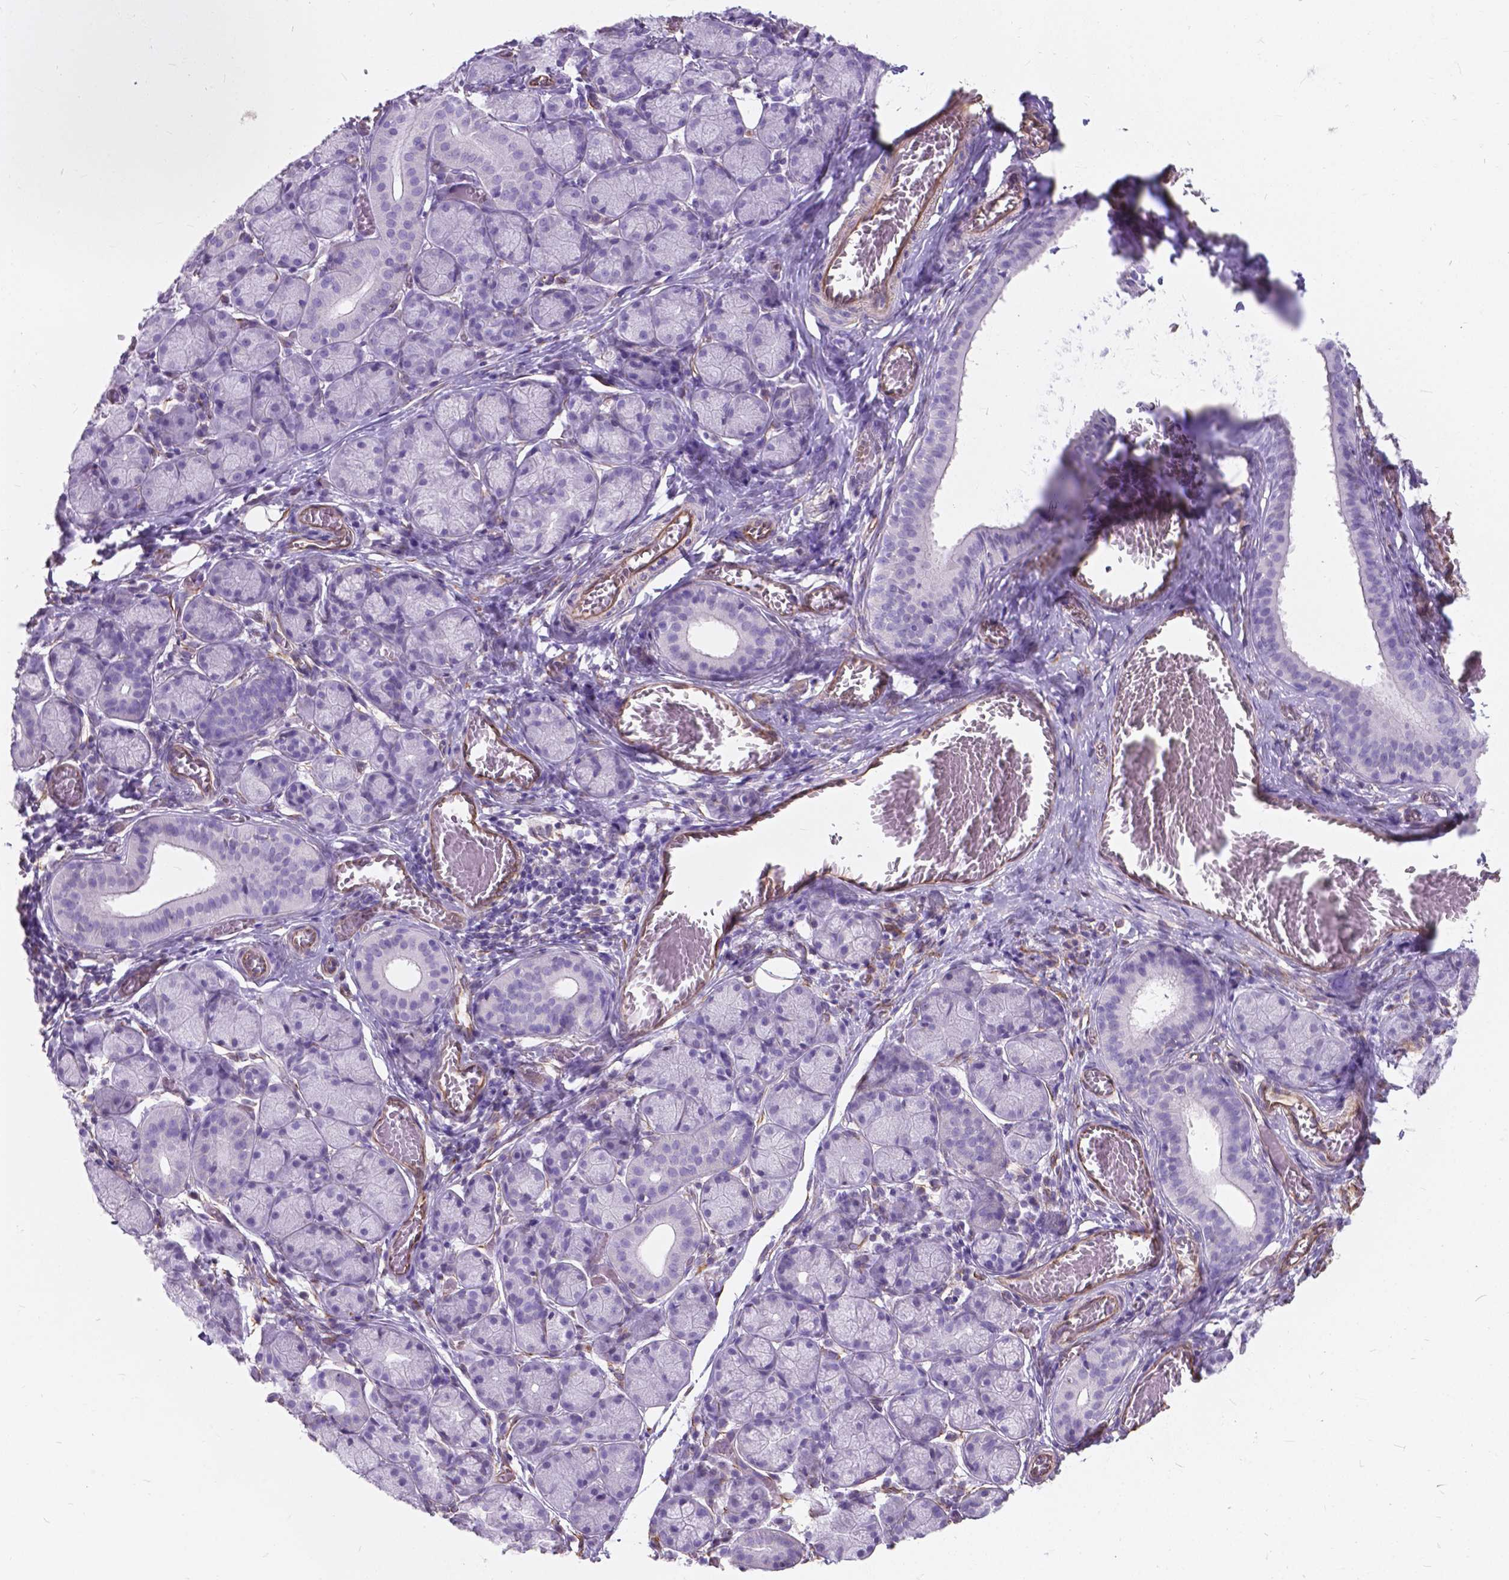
{"staining": {"intensity": "negative", "quantity": "none", "location": "none"}, "tissue": "salivary gland", "cell_type": "Glandular cells", "image_type": "normal", "snomed": [{"axis": "morphology", "description": "Normal tissue, NOS"}, {"axis": "topography", "description": "Salivary gland"}, {"axis": "topography", "description": "Peripheral nerve tissue"}], "caption": "Human salivary gland stained for a protein using immunohistochemistry exhibits no expression in glandular cells.", "gene": "AMOT", "patient": {"sex": "female", "age": 24}}